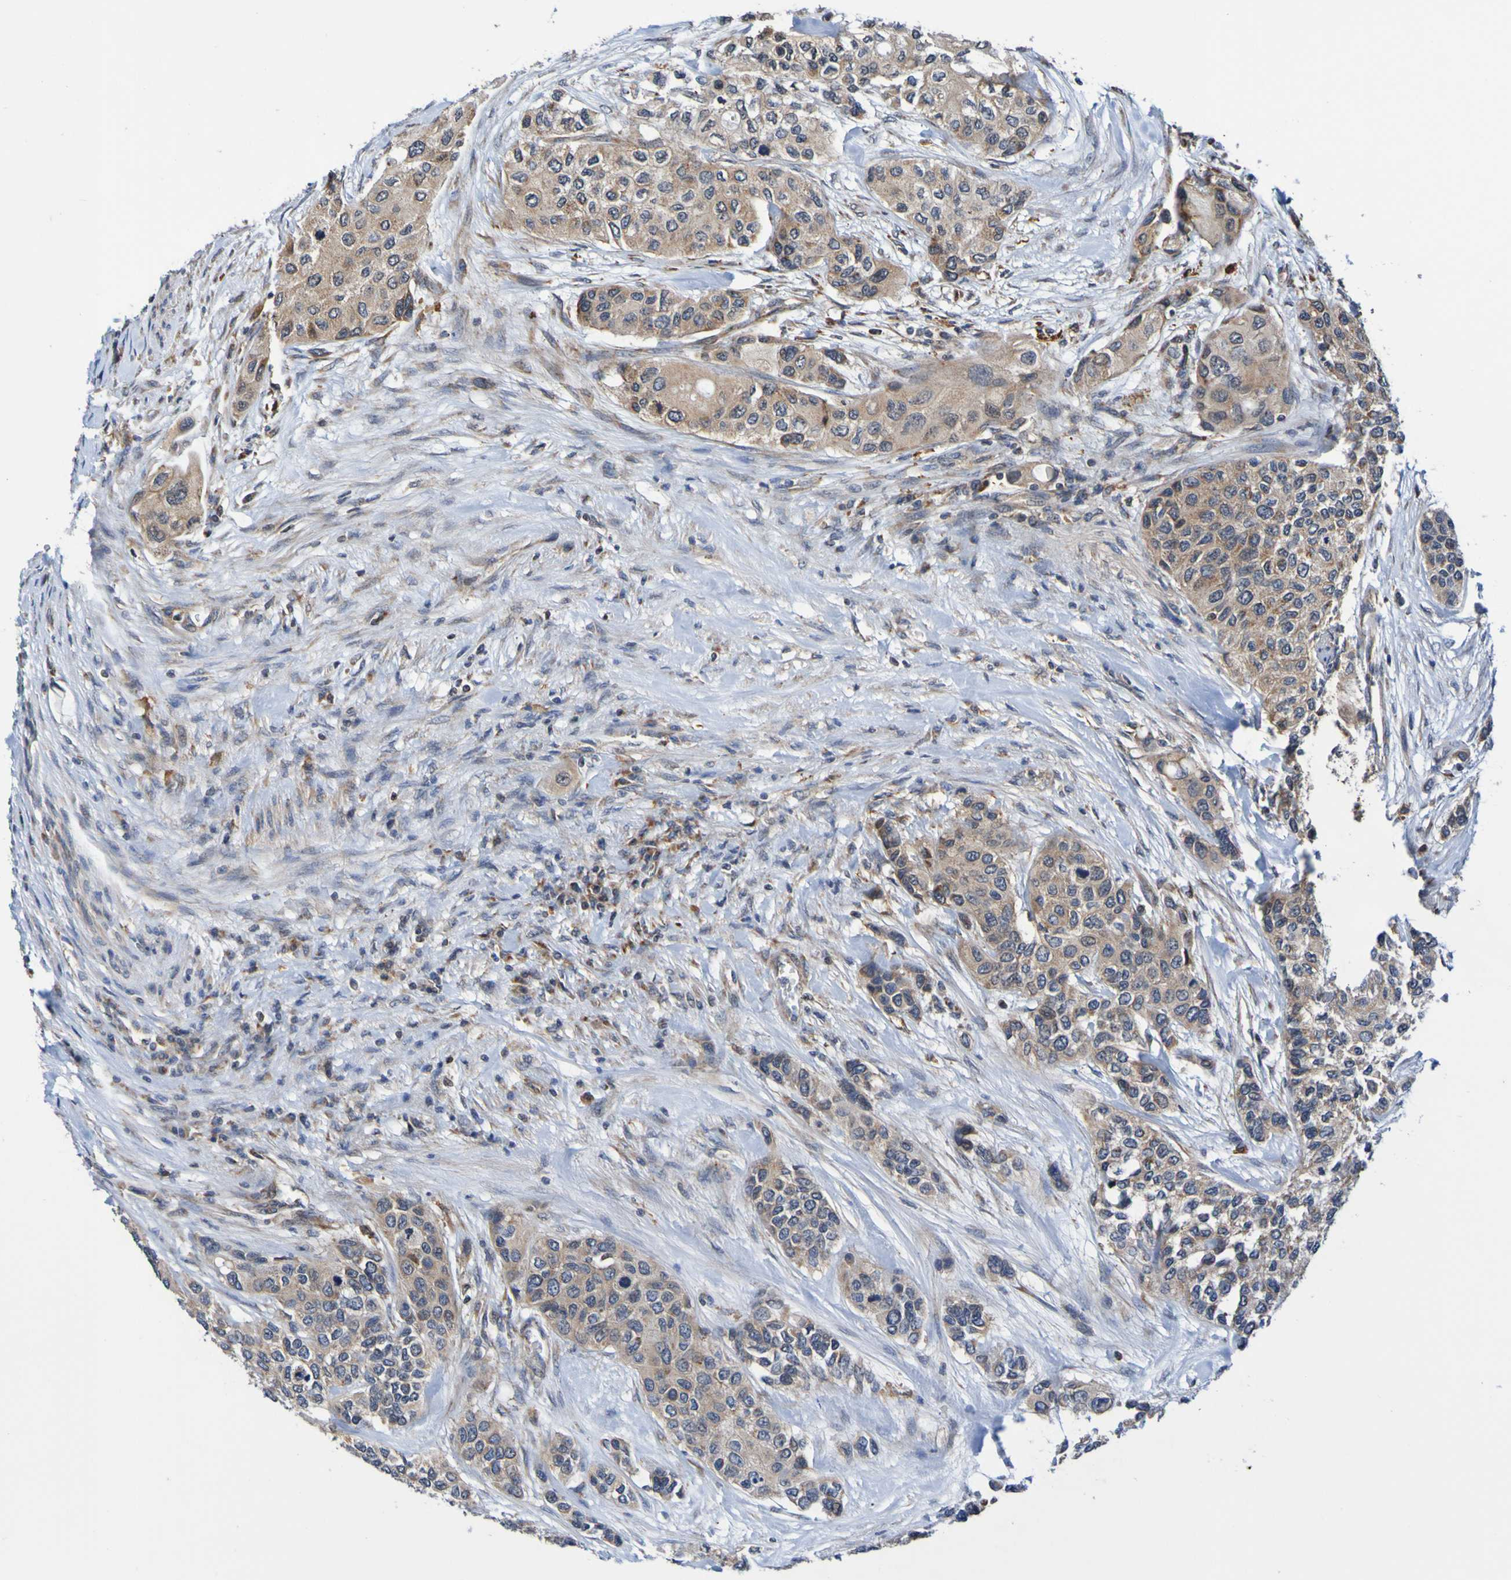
{"staining": {"intensity": "moderate", "quantity": ">75%", "location": "cytoplasmic/membranous"}, "tissue": "urothelial cancer", "cell_type": "Tumor cells", "image_type": "cancer", "snomed": [{"axis": "morphology", "description": "Urothelial carcinoma, High grade"}, {"axis": "topography", "description": "Urinary bladder"}], "caption": "Urothelial cancer stained for a protein (brown) demonstrates moderate cytoplasmic/membranous positive positivity in approximately >75% of tumor cells.", "gene": "AXIN1", "patient": {"sex": "female", "age": 56}}